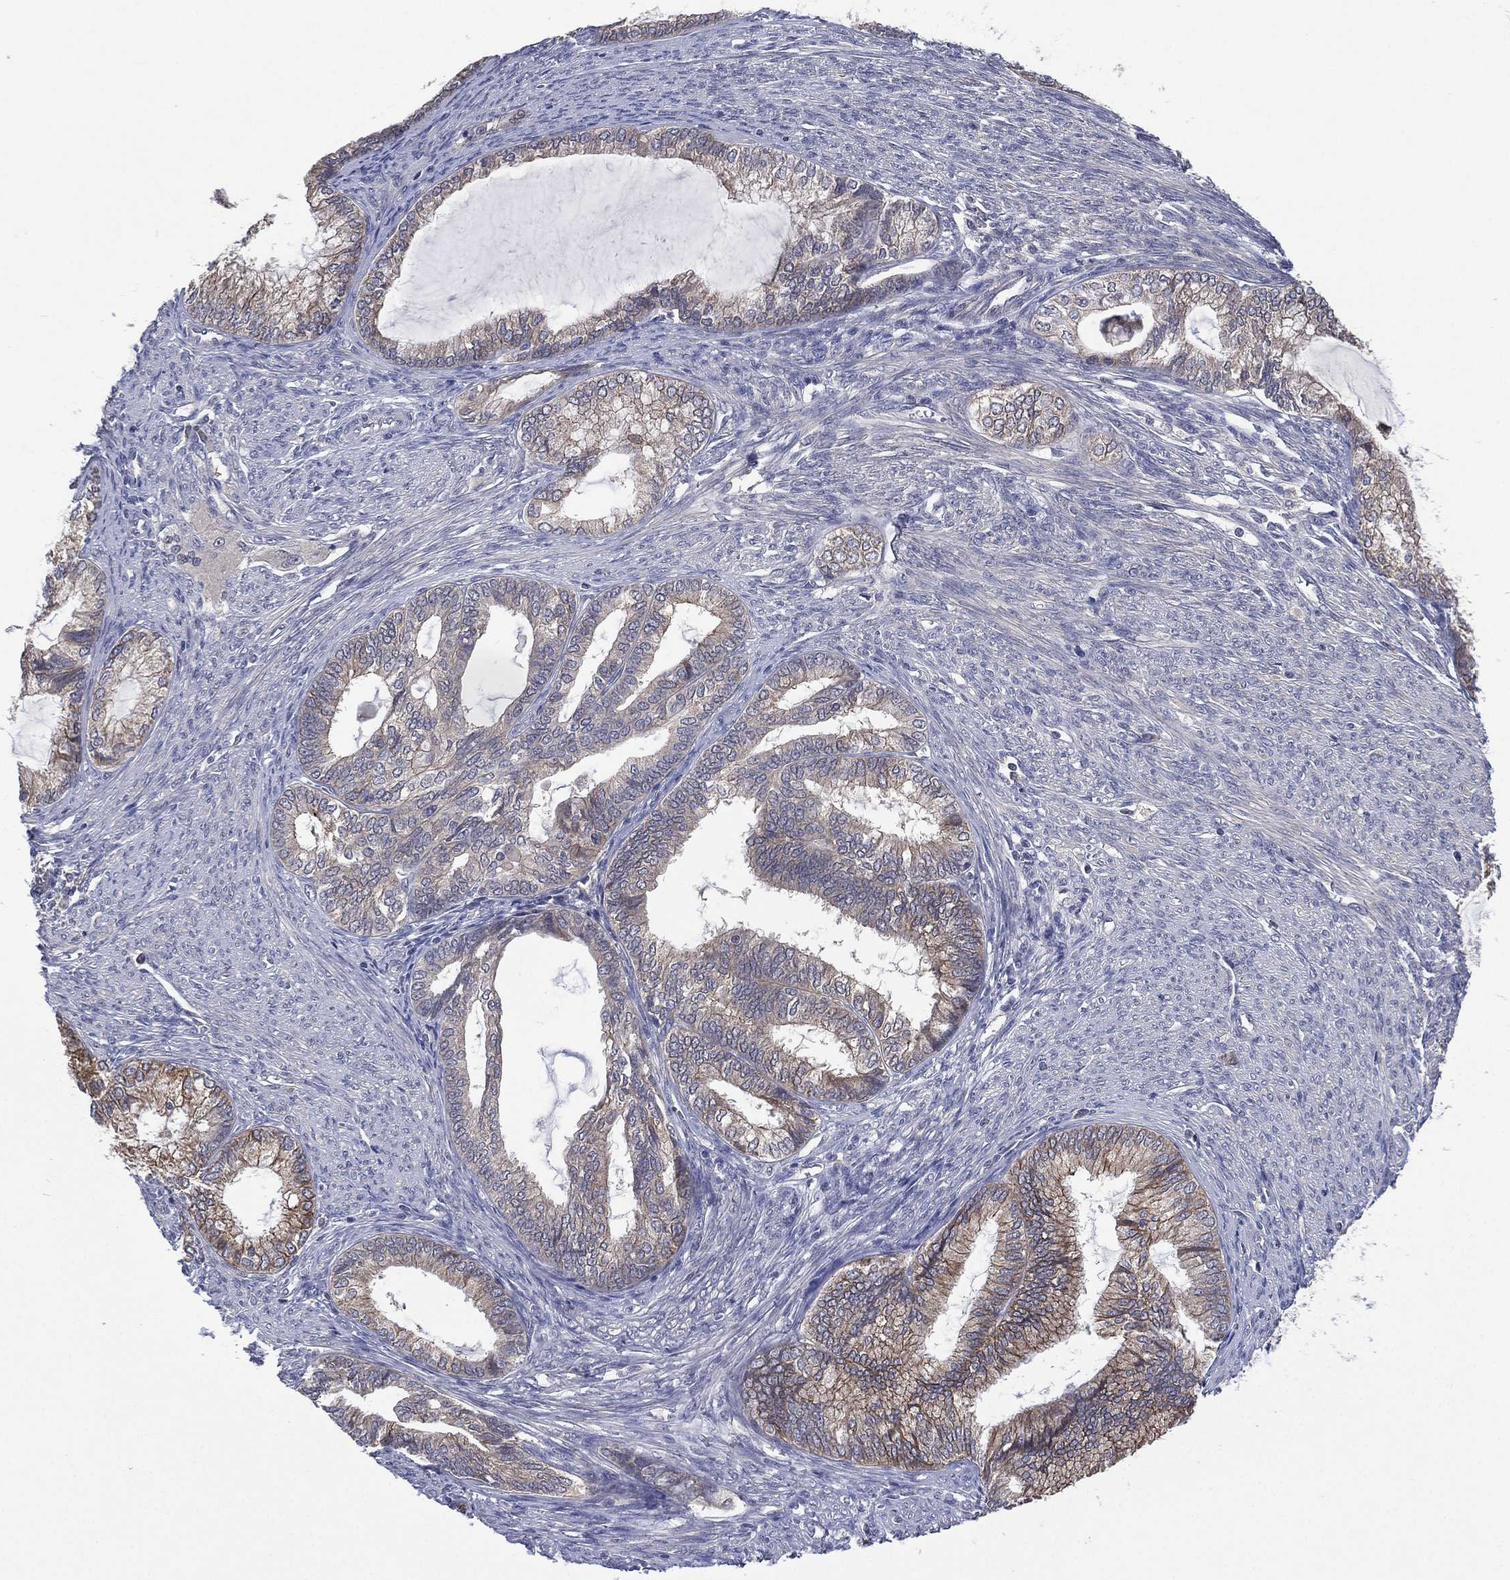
{"staining": {"intensity": "negative", "quantity": "none", "location": "none"}, "tissue": "endometrial cancer", "cell_type": "Tumor cells", "image_type": "cancer", "snomed": [{"axis": "morphology", "description": "Adenocarcinoma, NOS"}, {"axis": "topography", "description": "Endometrium"}], "caption": "Immunohistochemistry (IHC) micrograph of neoplastic tissue: endometrial cancer stained with DAB displays no significant protein positivity in tumor cells.", "gene": "MPP7", "patient": {"sex": "female", "age": 86}}